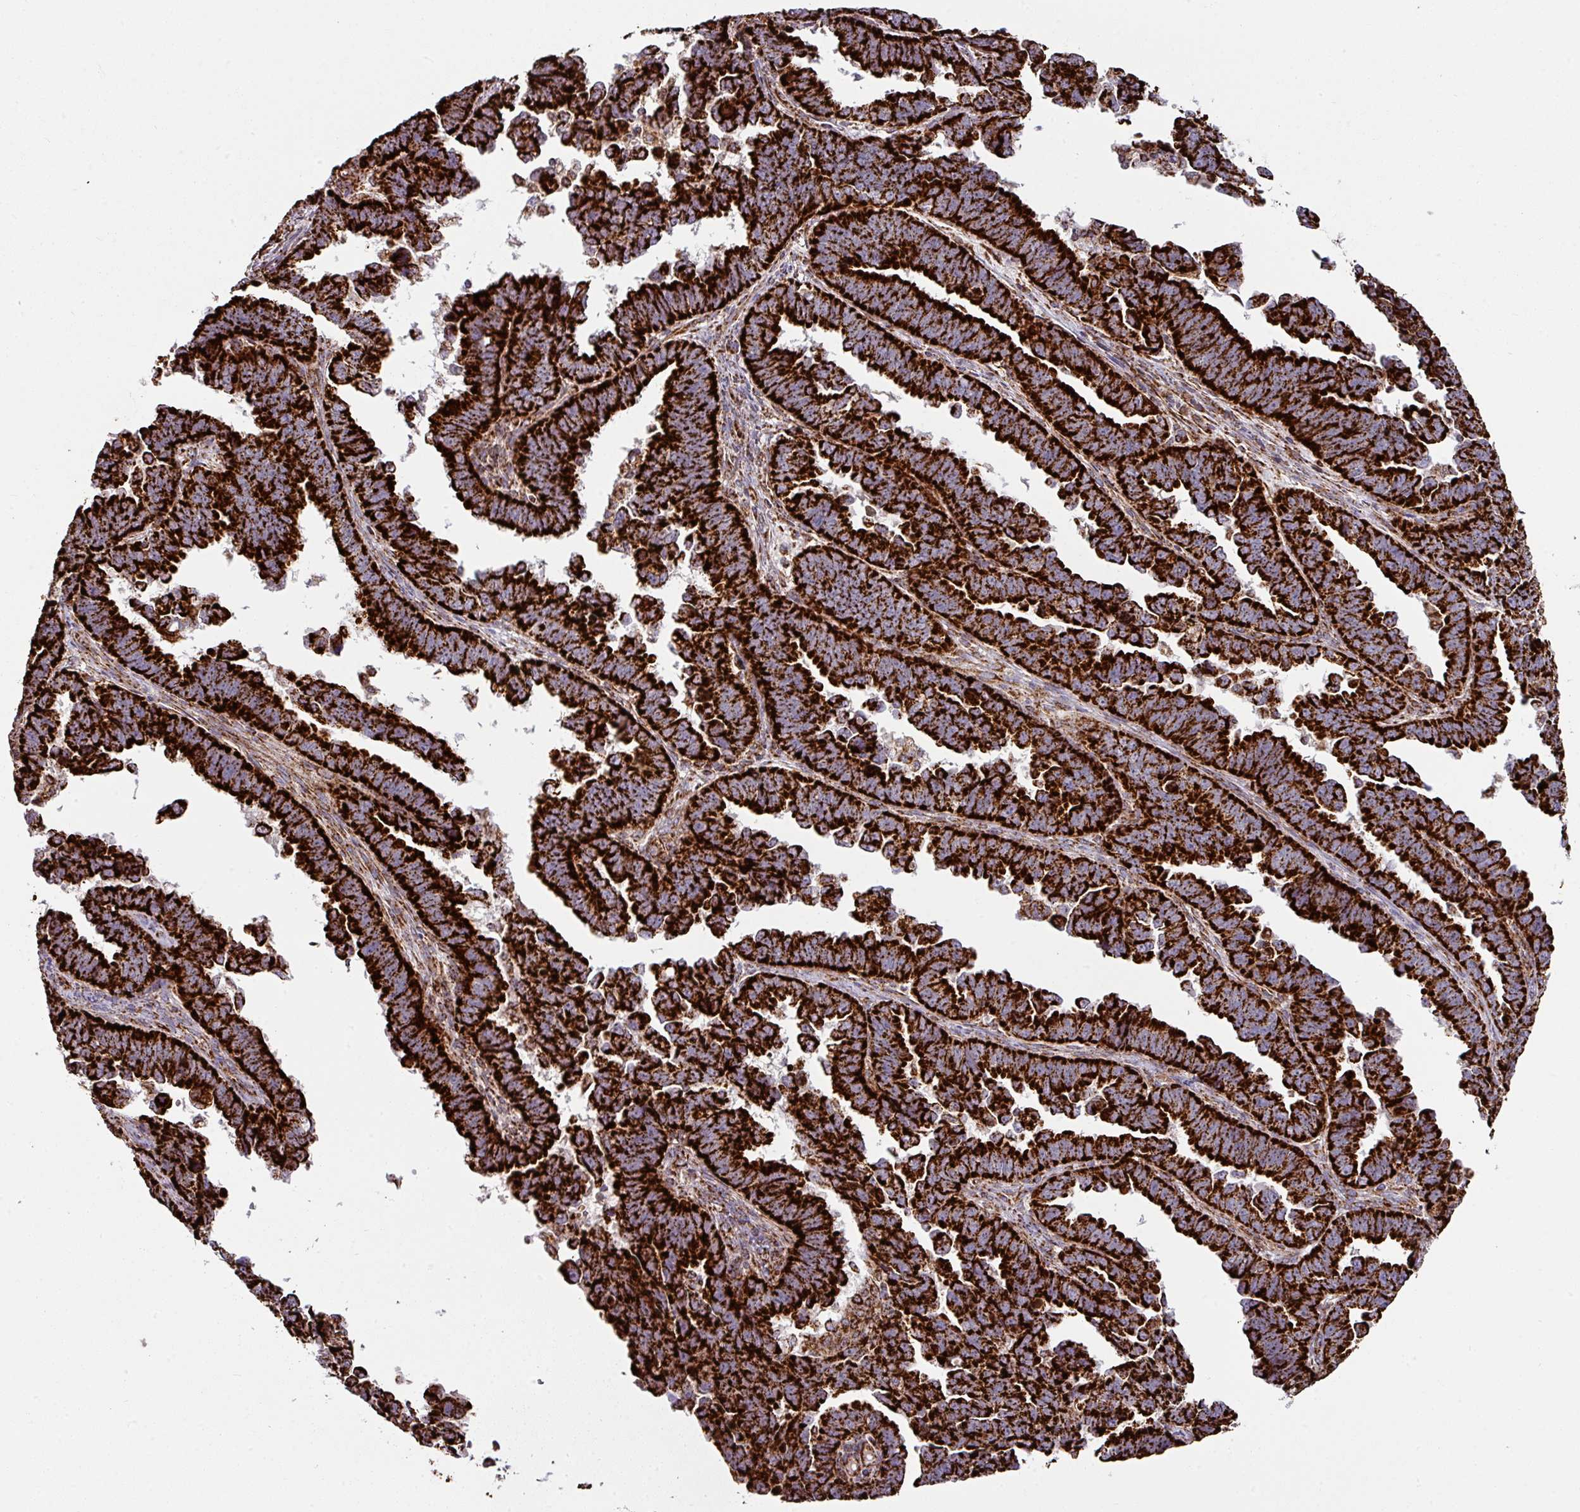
{"staining": {"intensity": "strong", "quantity": ">75%", "location": "cytoplasmic/membranous"}, "tissue": "endometrial cancer", "cell_type": "Tumor cells", "image_type": "cancer", "snomed": [{"axis": "morphology", "description": "Adenocarcinoma, NOS"}, {"axis": "topography", "description": "Endometrium"}], "caption": "The image exhibits staining of endometrial cancer (adenocarcinoma), revealing strong cytoplasmic/membranous protein expression (brown color) within tumor cells.", "gene": "TRAP1", "patient": {"sex": "female", "age": 75}}